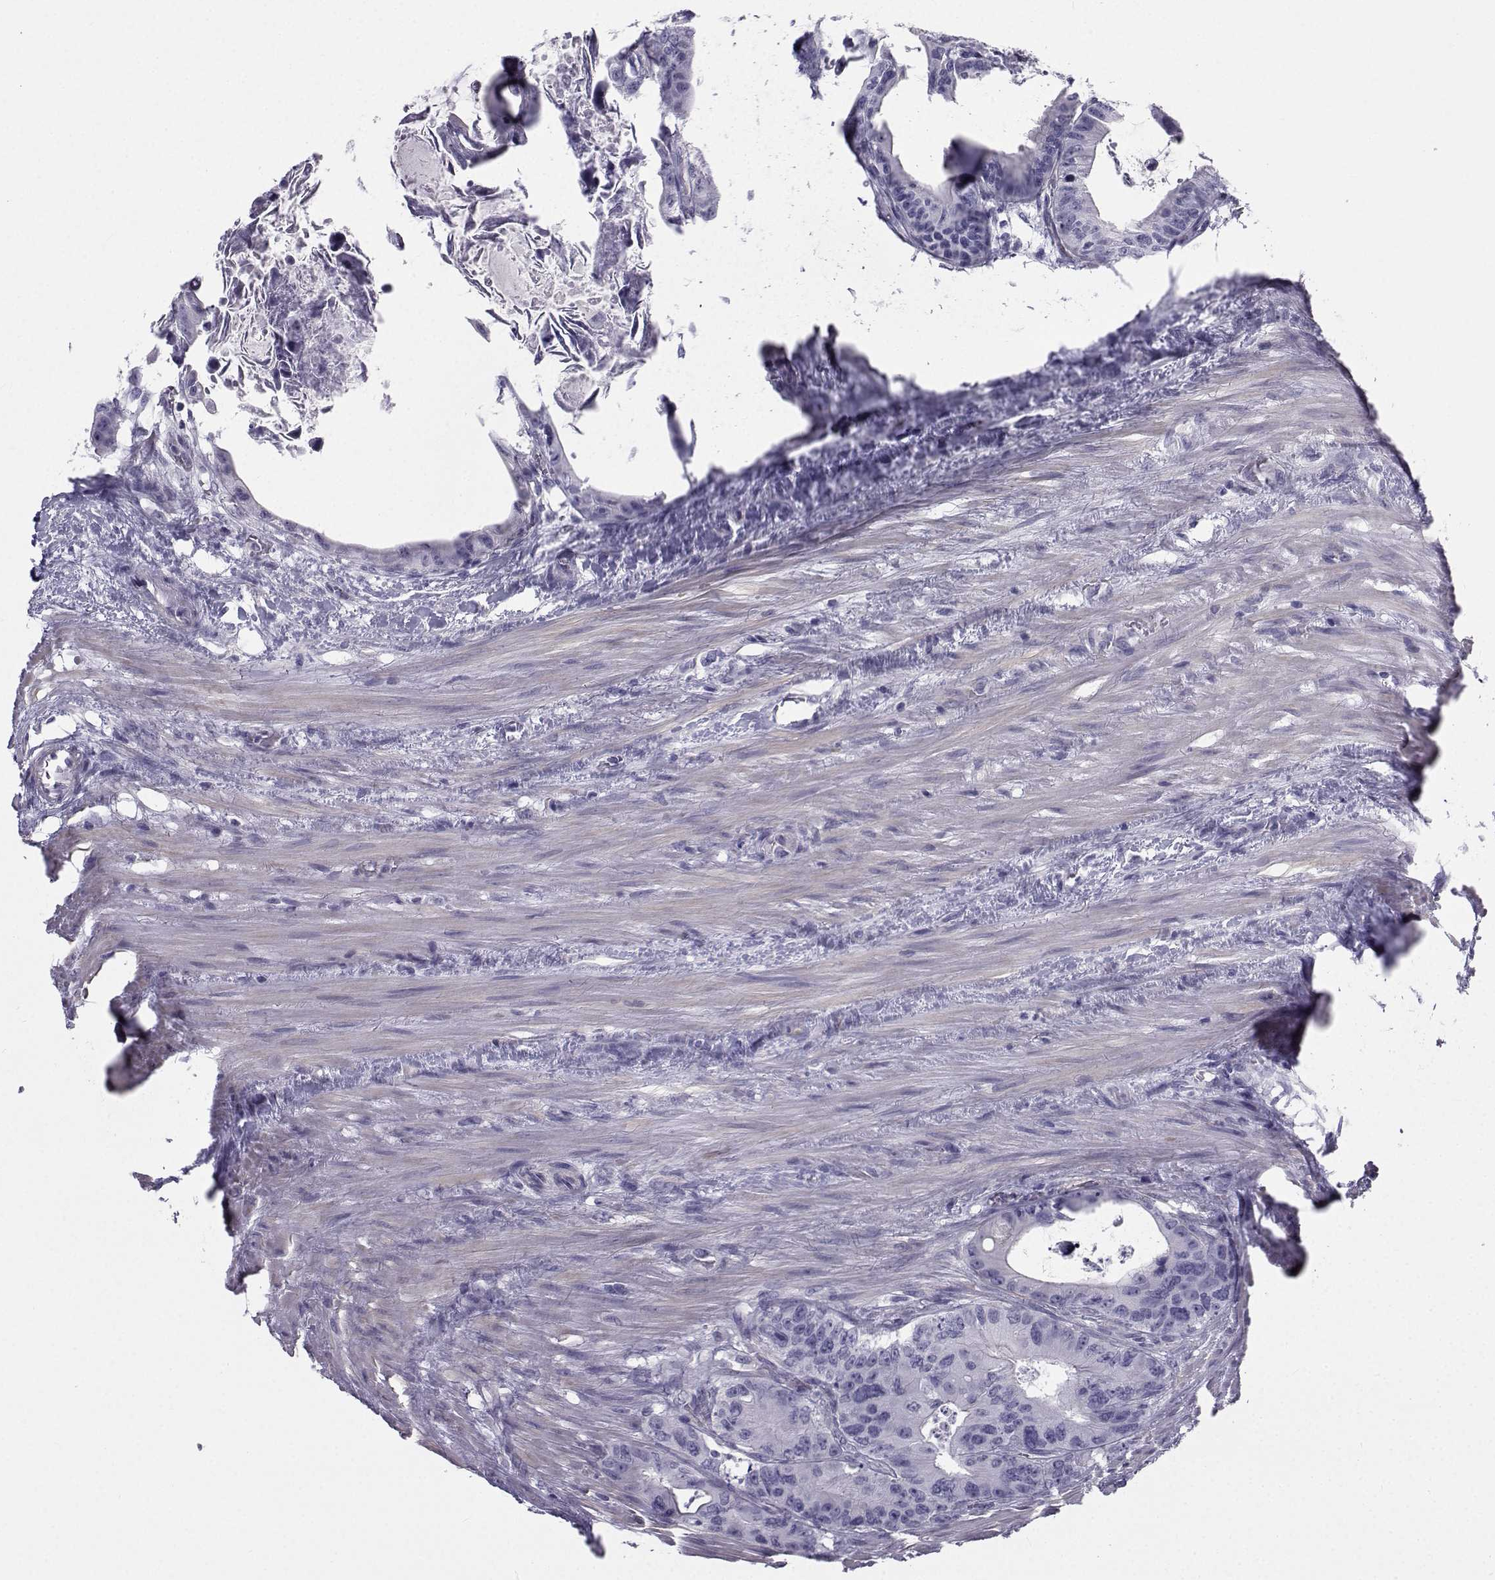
{"staining": {"intensity": "negative", "quantity": "none", "location": "none"}, "tissue": "colorectal cancer", "cell_type": "Tumor cells", "image_type": "cancer", "snomed": [{"axis": "morphology", "description": "Adenocarcinoma, NOS"}, {"axis": "topography", "description": "Rectum"}], "caption": "Human adenocarcinoma (colorectal) stained for a protein using immunohistochemistry (IHC) displays no staining in tumor cells.", "gene": "SPANXD", "patient": {"sex": "male", "age": 64}}